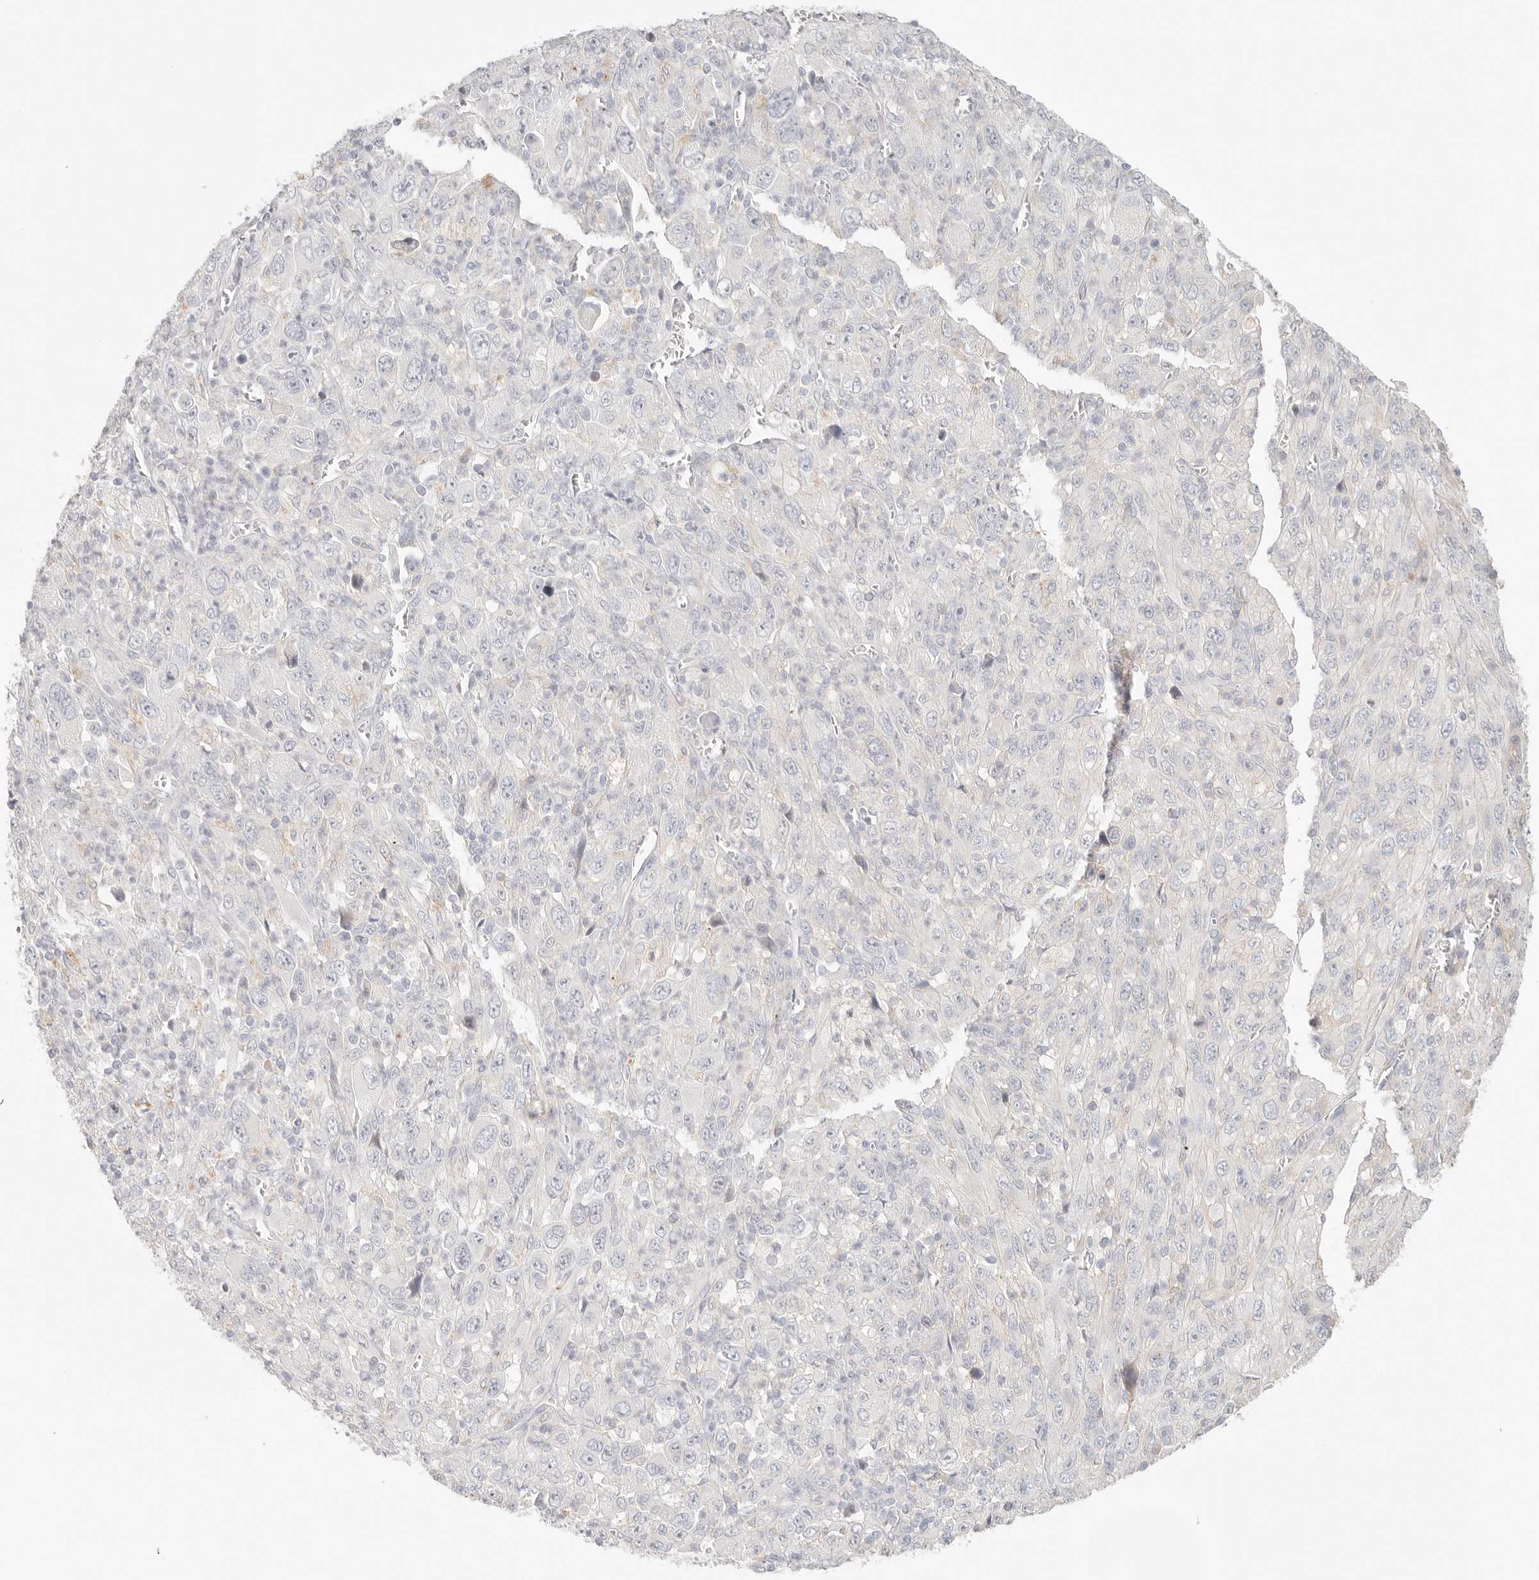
{"staining": {"intensity": "negative", "quantity": "none", "location": "none"}, "tissue": "melanoma", "cell_type": "Tumor cells", "image_type": "cancer", "snomed": [{"axis": "morphology", "description": "Malignant melanoma, Metastatic site"}, {"axis": "topography", "description": "Skin"}], "caption": "This histopathology image is of melanoma stained with IHC to label a protein in brown with the nuclei are counter-stained blue. There is no positivity in tumor cells.", "gene": "CEP120", "patient": {"sex": "female", "age": 56}}